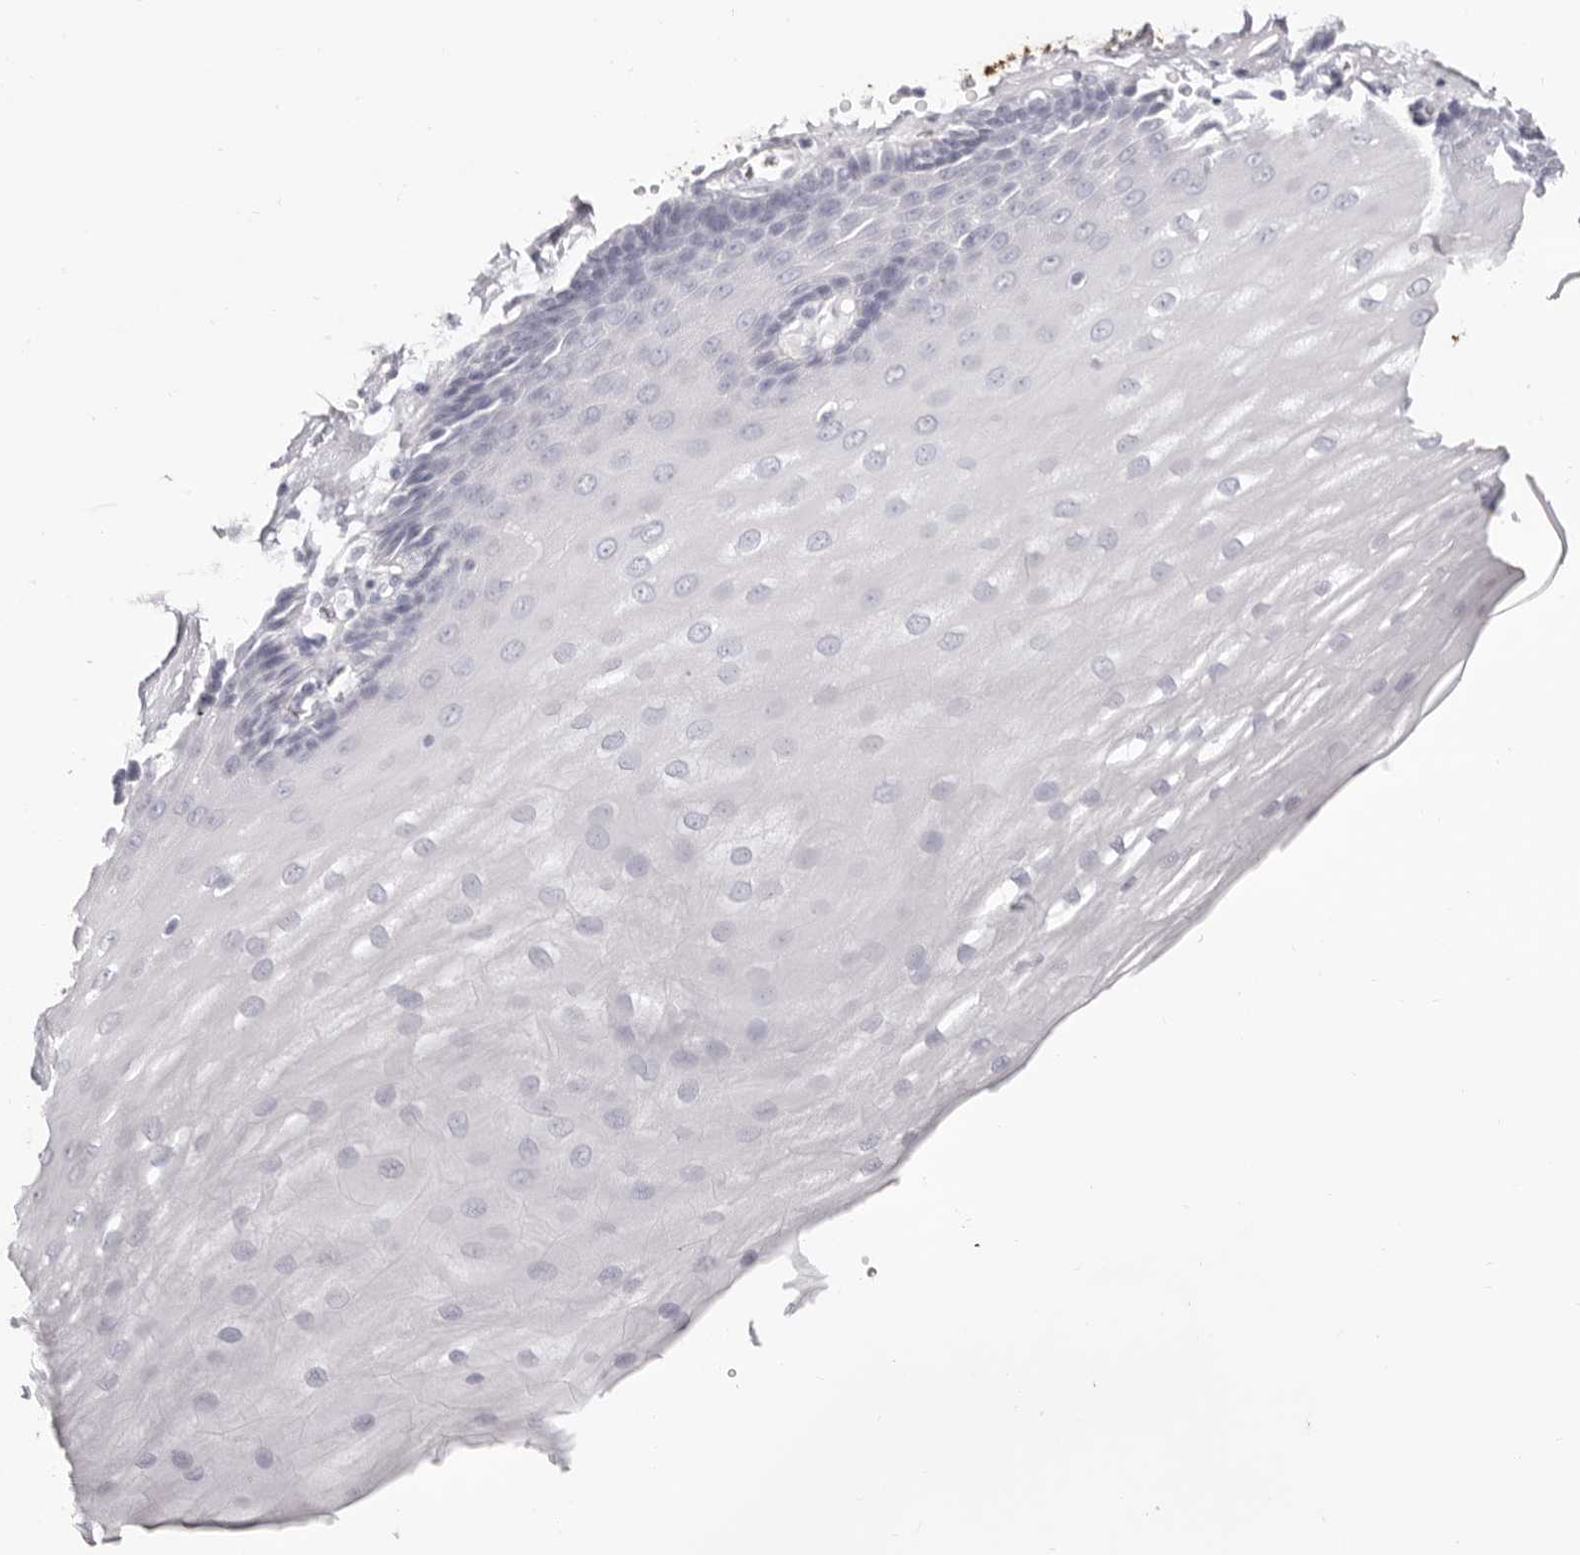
{"staining": {"intensity": "negative", "quantity": "none", "location": "none"}, "tissue": "esophagus", "cell_type": "Squamous epithelial cells", "image_type": "normal", "snomed": [{"axis": "morphology", "description": "Normal tissue, NOS"}, {"axis": "topography", "description": "Esophagus"}], "caption": "Immunohistochemistry micrograph of normal esophagus stained for a protein (brown), which shows no expression in squamous epithelial cells. The staining is performed using DAB brown chromogen with nuclei counter-stained in using hematoxylin.", "gene": "LPO", "patient": {"sex": "male", "age": 62}}